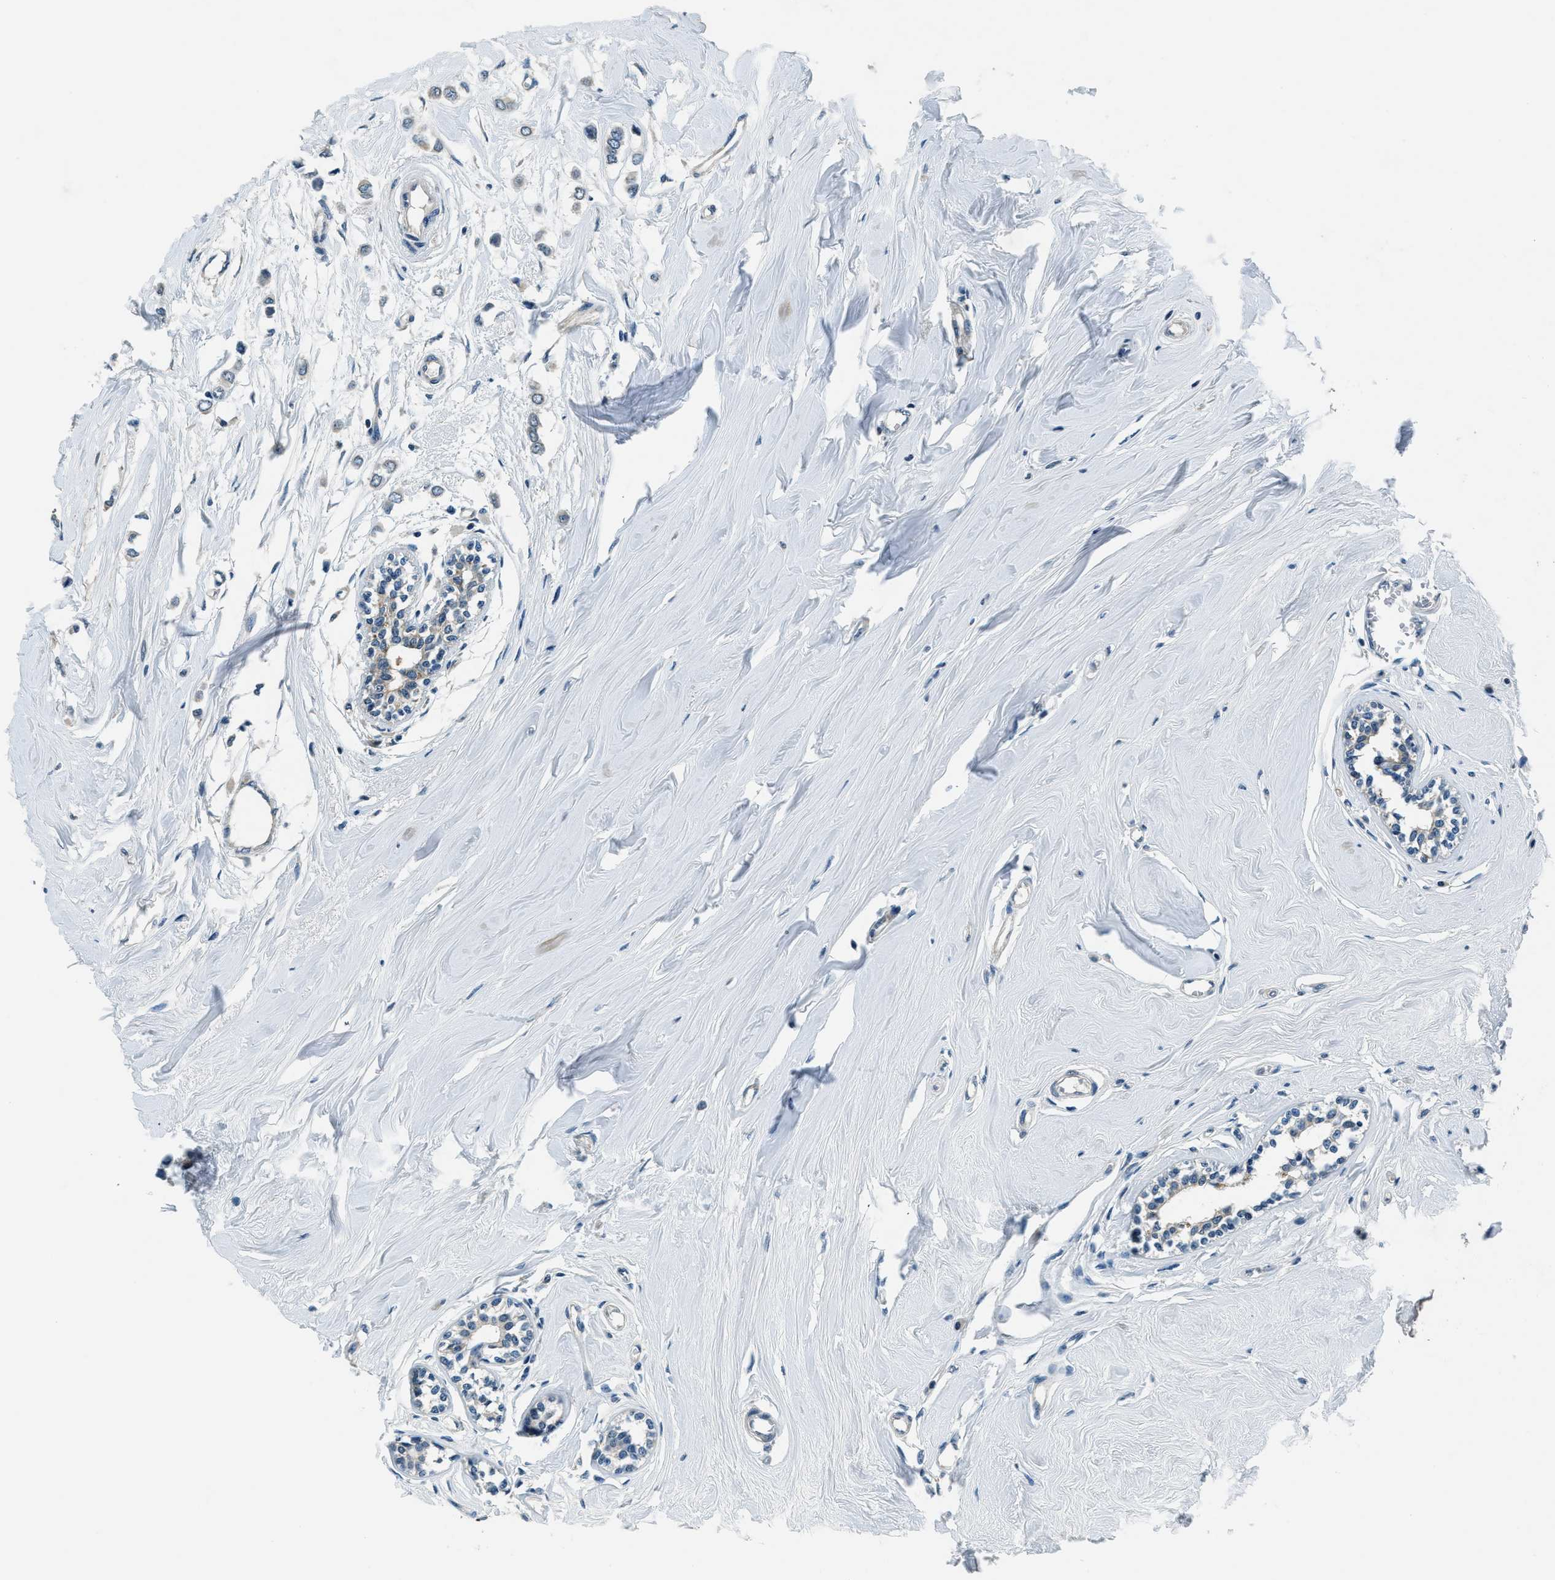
{"staining": {"intensity": "negative", "quantity": "none", "location": "none"}, "tissue": "breast cancer", "cell_type": "Tumor cells", "image_type": "cancer", "snomed": [{"axis": "morphology", "description": "Lobular carcinoma"}, {"axis": "topography", "description": "Breast"}], "caption": "The micrograph displays no staining of tumor cells in breast lobular carcinoma.", "gene": "NME8", "patient": {"sex": "female", "age": 51}}